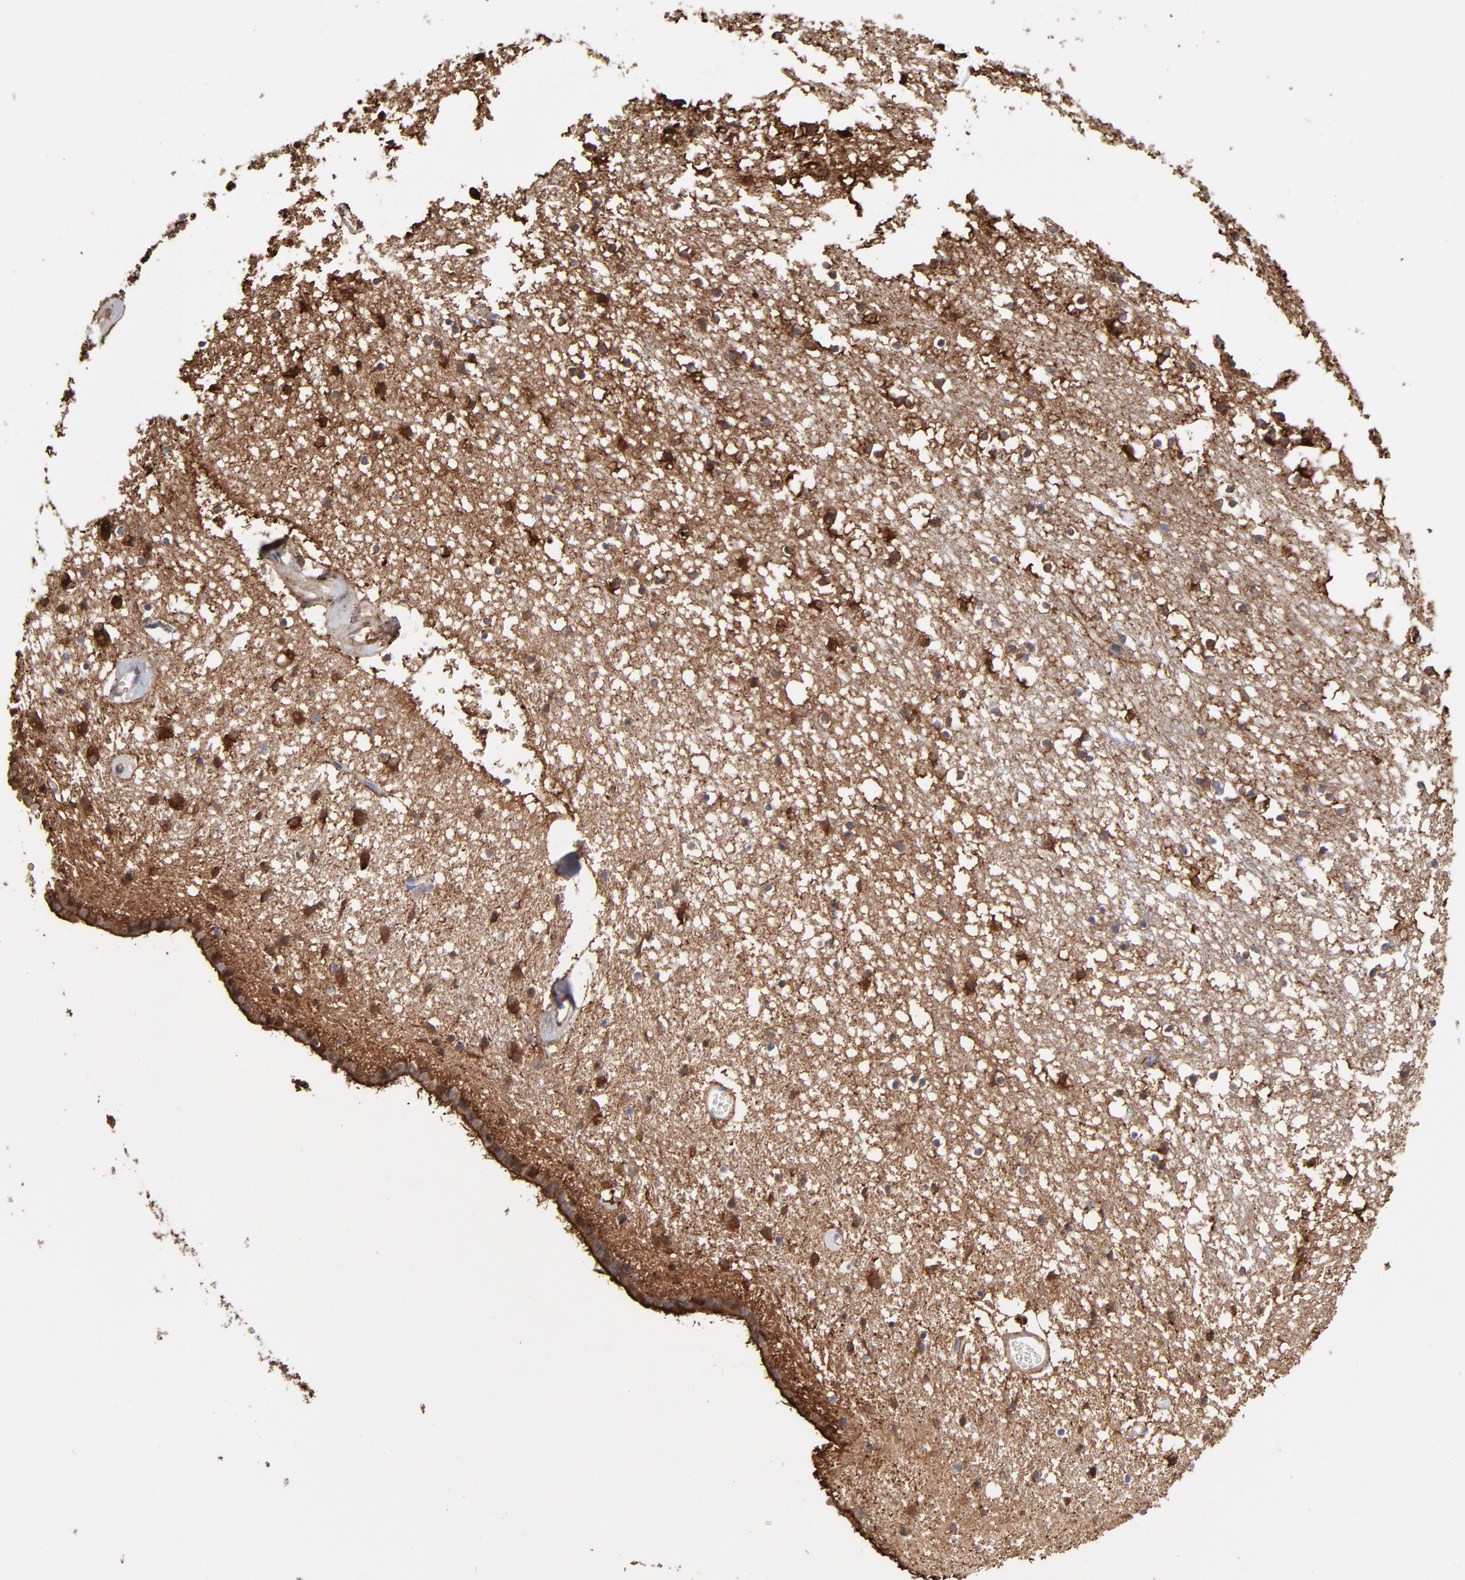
{"staining": {"intensity": "strong", "quantity": "<25%", "location": "none"}, "tissue": "caudate", "cell_type": "Glial cells", "image_type": "normal", "snomed": [{"axis": "morphology", "description": "Normal tissue, NOS"}, {"axis": "topography", "description": "Lateral ventricle wall"}], "caption": "Benign caudate displays strong None expression in approximately <25% of glial cells.", "gene": "CILP", "patient": {"sex": "male", "age": 45}}